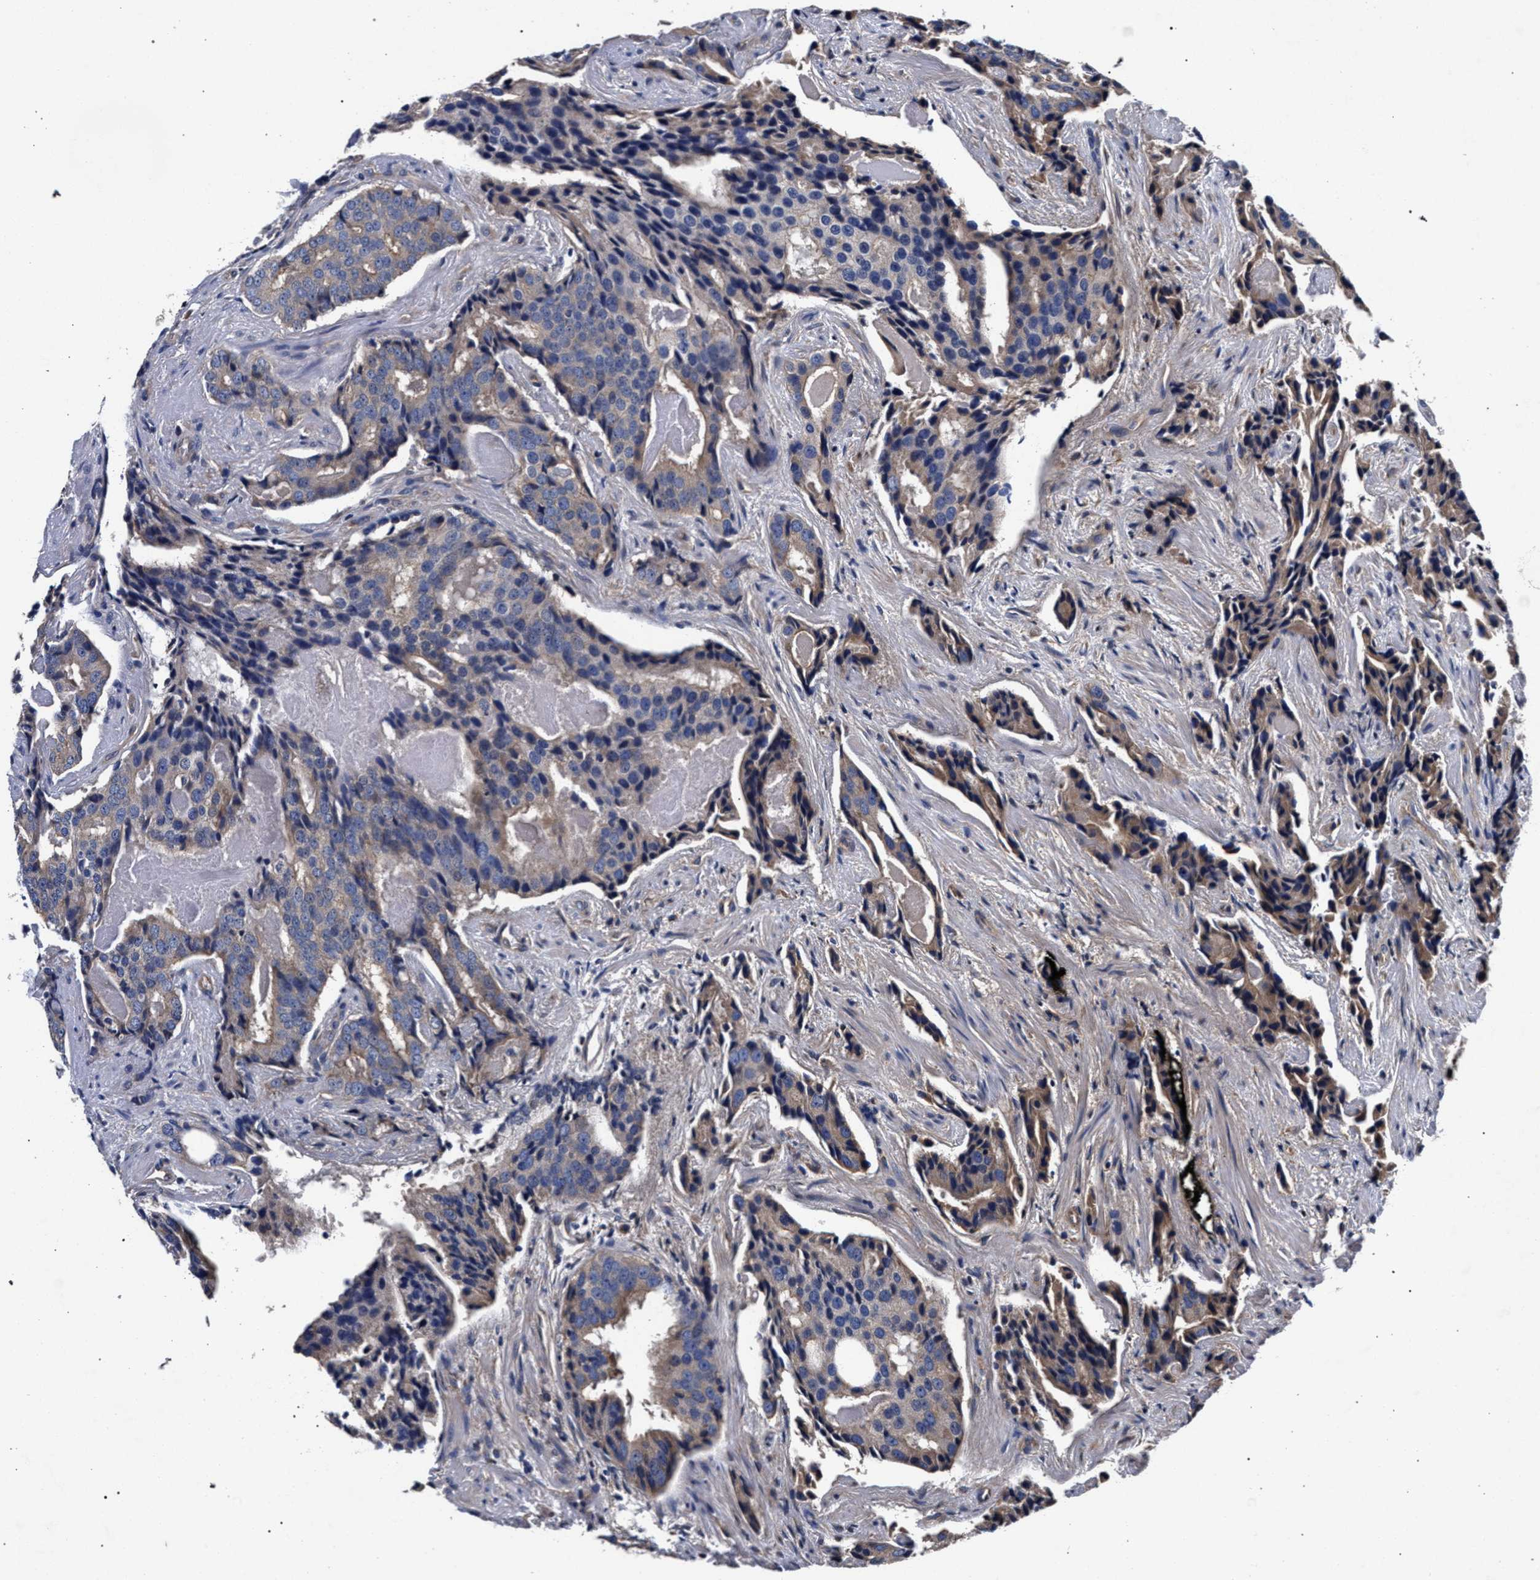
{"staining": {"intensity": "weak", "quantity": "25%-75%", "location": "cytoplasmic/membranous"}, "tissue": "prostate cancer", "cell_type": "Tumor cells", "image_type": "cancer", "snomed": [{"axis": "morphology", "description": "Adenocarcinoma, High grade"}, {"axis": "topography", "description": "Prostate"}], "caption": "Protein staining by IHC displays weak cytoplasmic/membranous positivity in approximately 25%-75% of tumor cells in prostate cancer (high-grade adenocarcinoma). (Brightfield microscopy of DAB IHC at high magnification).", "gene": "CFAP95", "patient": {"sex": "male", "age": 58}}